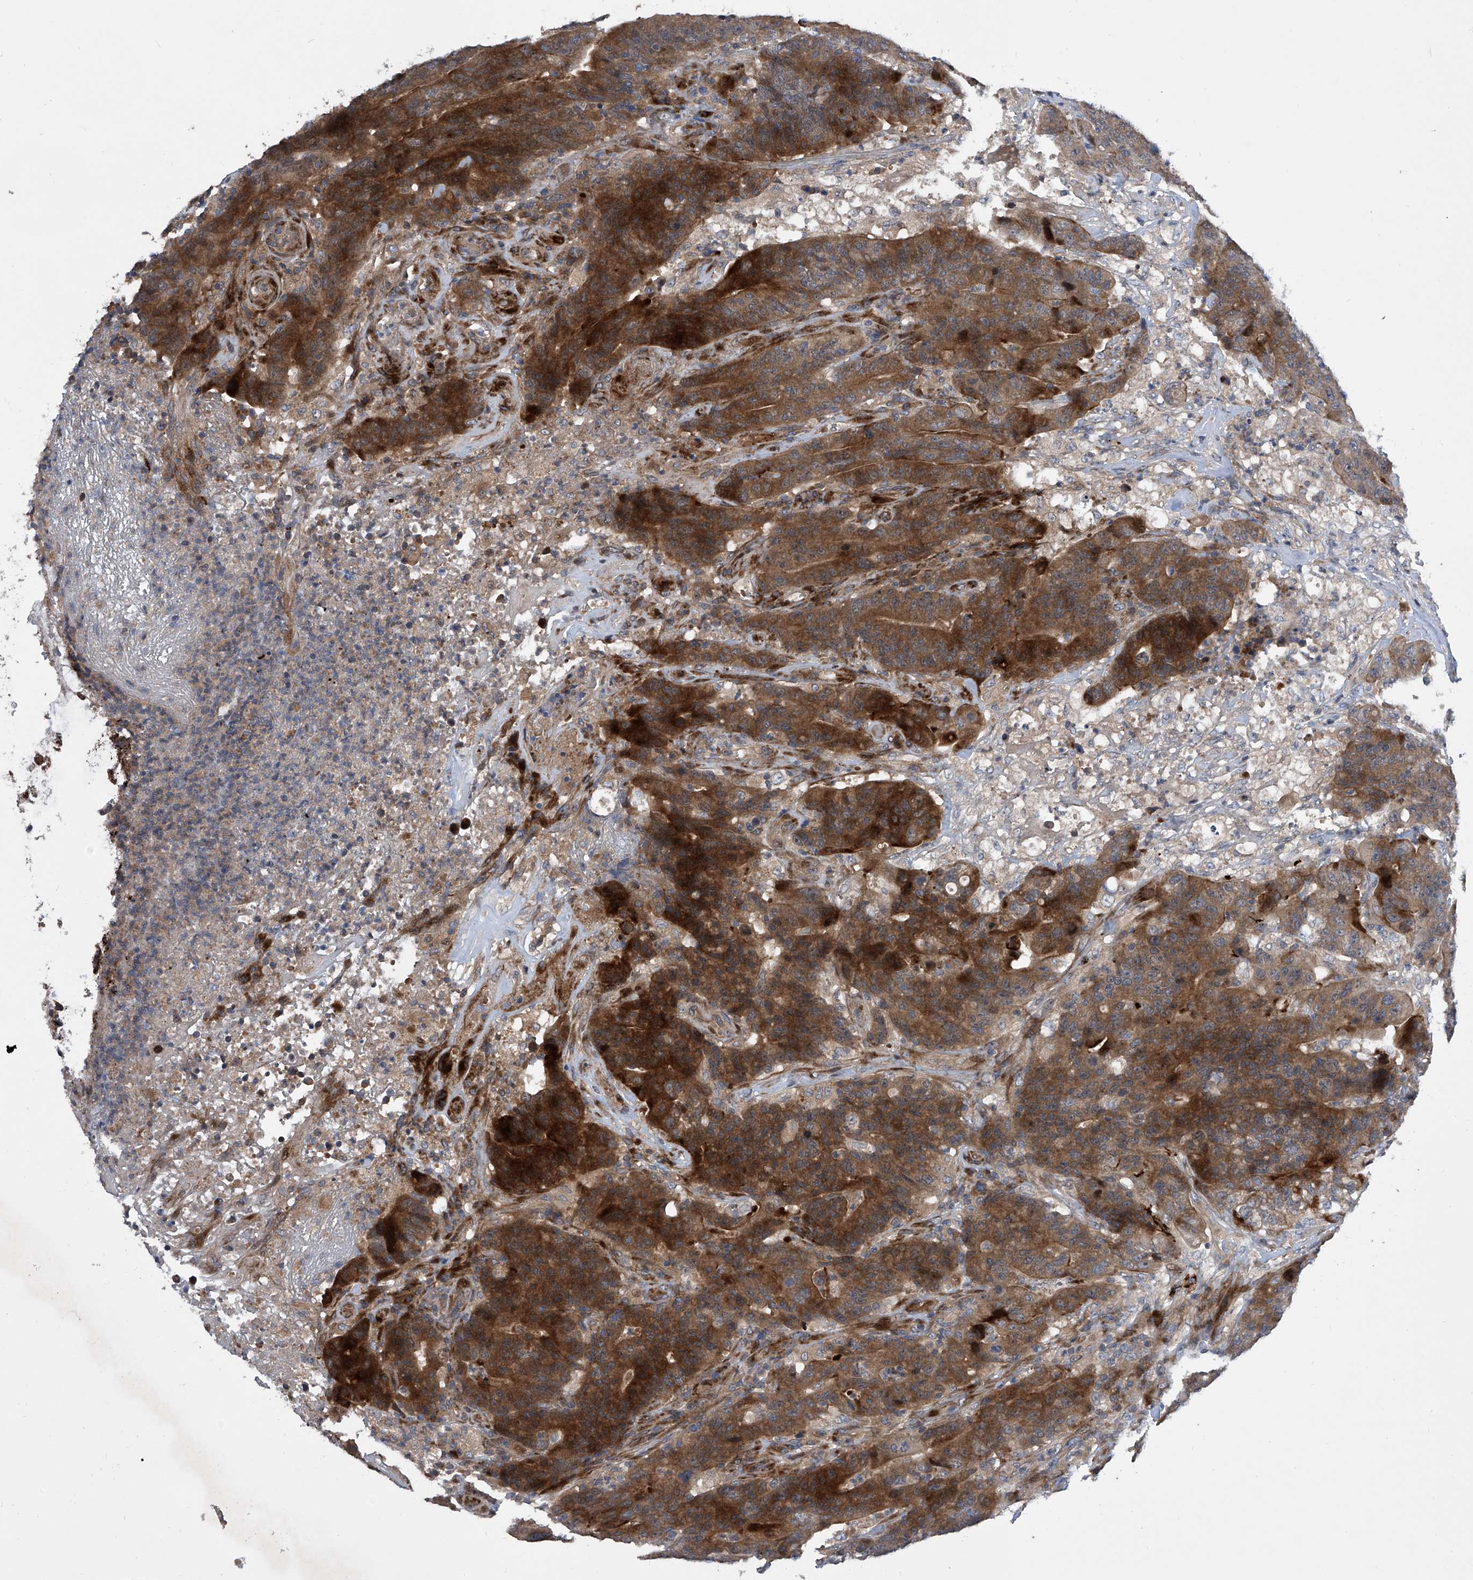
{"staining": {"intensity": "strong", "quantity": ">75%", "location": "cytoplasmic/membranous"}, "tissue": "colorectal cancer", "cell_type": "Tumor cells", "image_type": "cancer", "snomed": [{"axis": "morphology", "description": "Normal tissue, NOS"}, {"axis": "morphology", "description": "Adenocarcinoma, NOS"}, {"axis": "topography", "description": "Colon"}], "caption": "Brown immunohistochemical staining in human colorectal adenocarcinoma exhibits strong cytoplasmic/membranous expression in approximately >75% of tumor cells. The staining is performed using DAB brown chromogen to label protein expression. The nuclei are counter-stained blue using hematoxylin.", "gene": "USF3", "patient": {"sex": "female", "age": 75}}